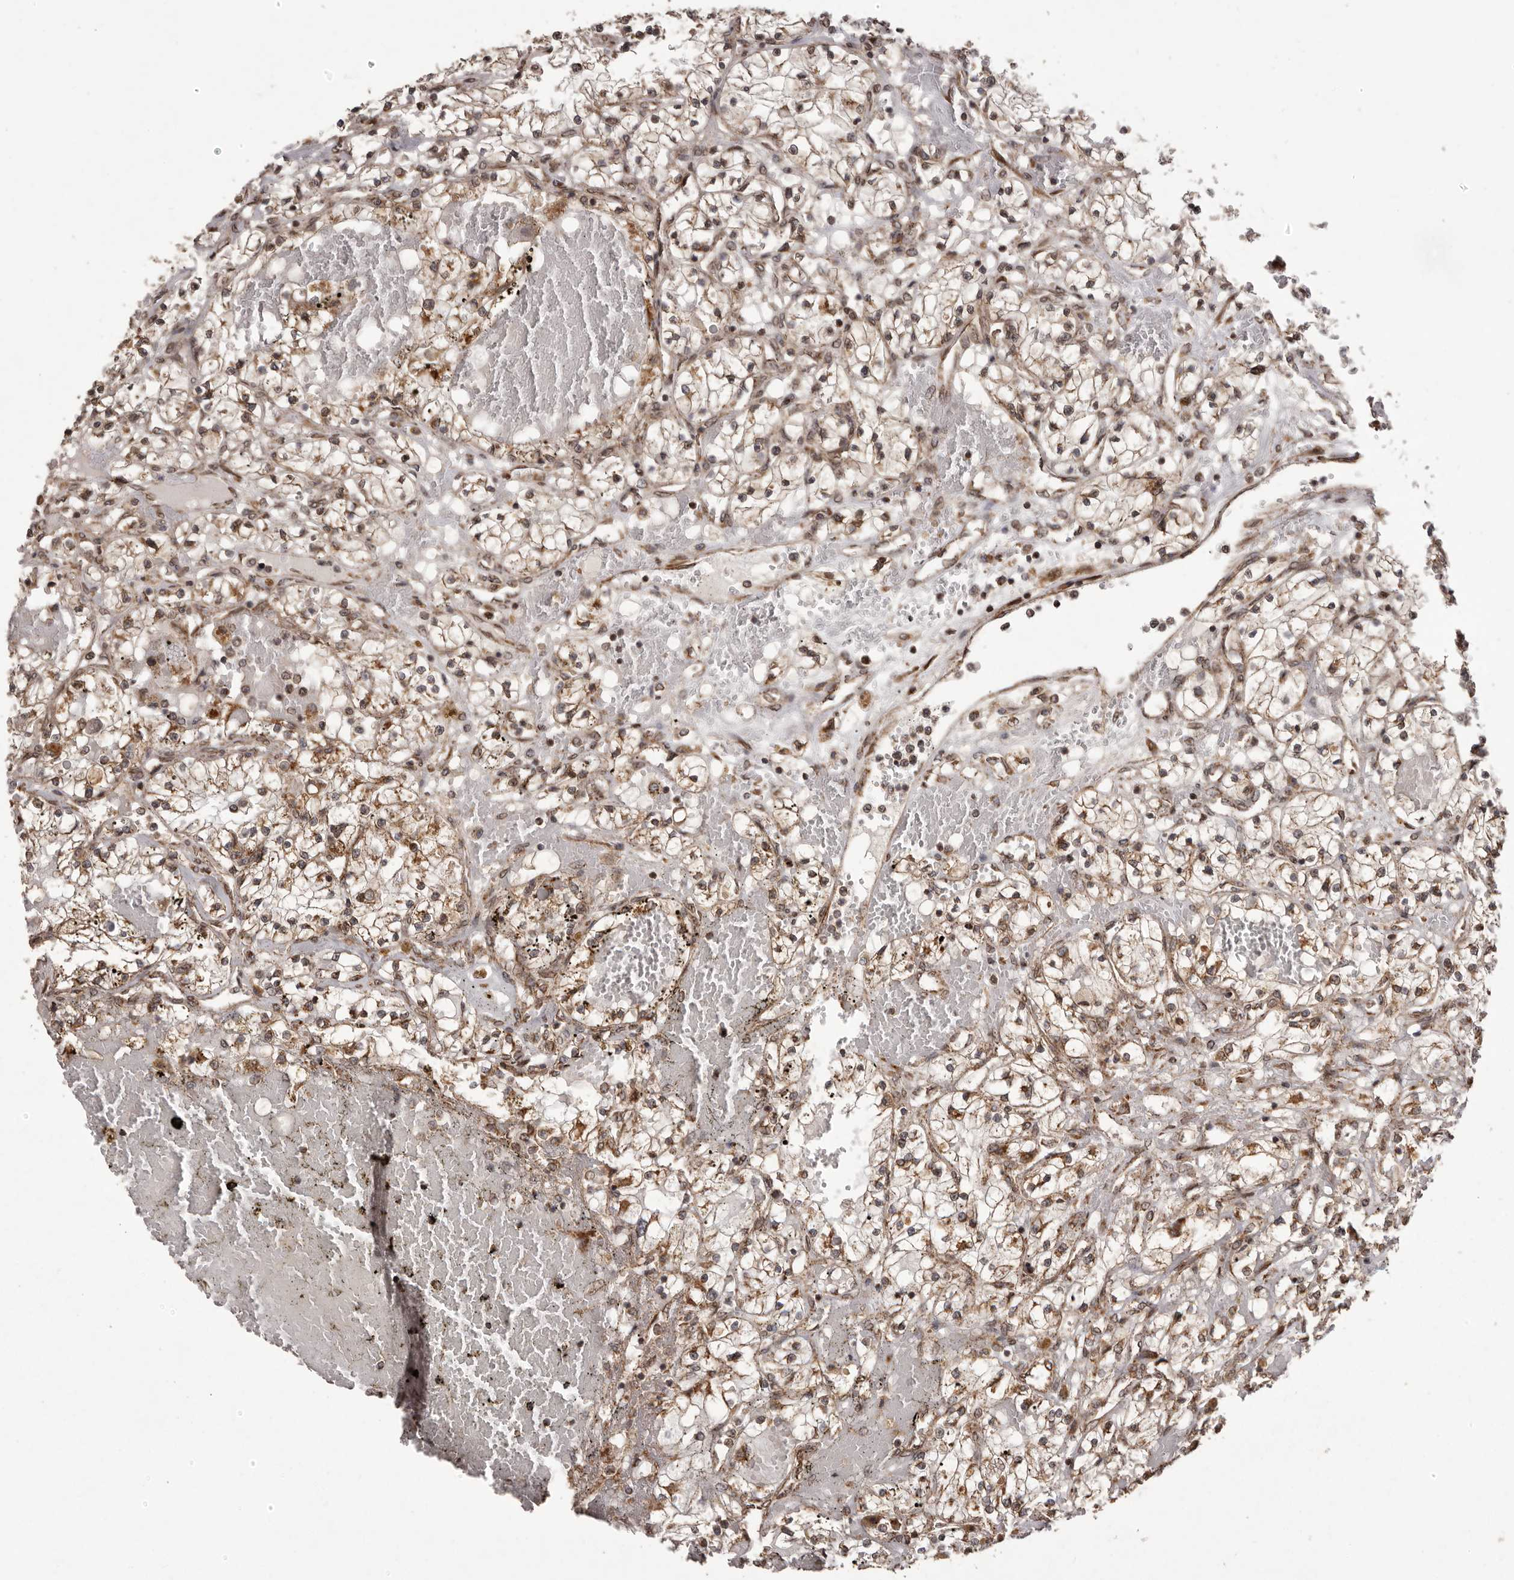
{"staining": {"intensity": "moderate", "quantity": "25%-75%", "location": "cytoplasmic/membranous"}, "tissue": "renal cancer", "cell_type": "Tumor cells", "image_type": "cancer", "snomed": [{"axis": "morphology", "description": "Normal tissue, NOS"}, {"axis": "morphology", "description": "Adenocarcinoma, NOS"}, {"axis": "topography", "description": "Kidney"}], "caption": "Renal cancer (adenocarcinoma) stained for a protein shows moderate cytoplasmic/membranous positivity in tumor cells.", "gene": "CHRM2", "patient": {"sex": "male", "age": 68}}